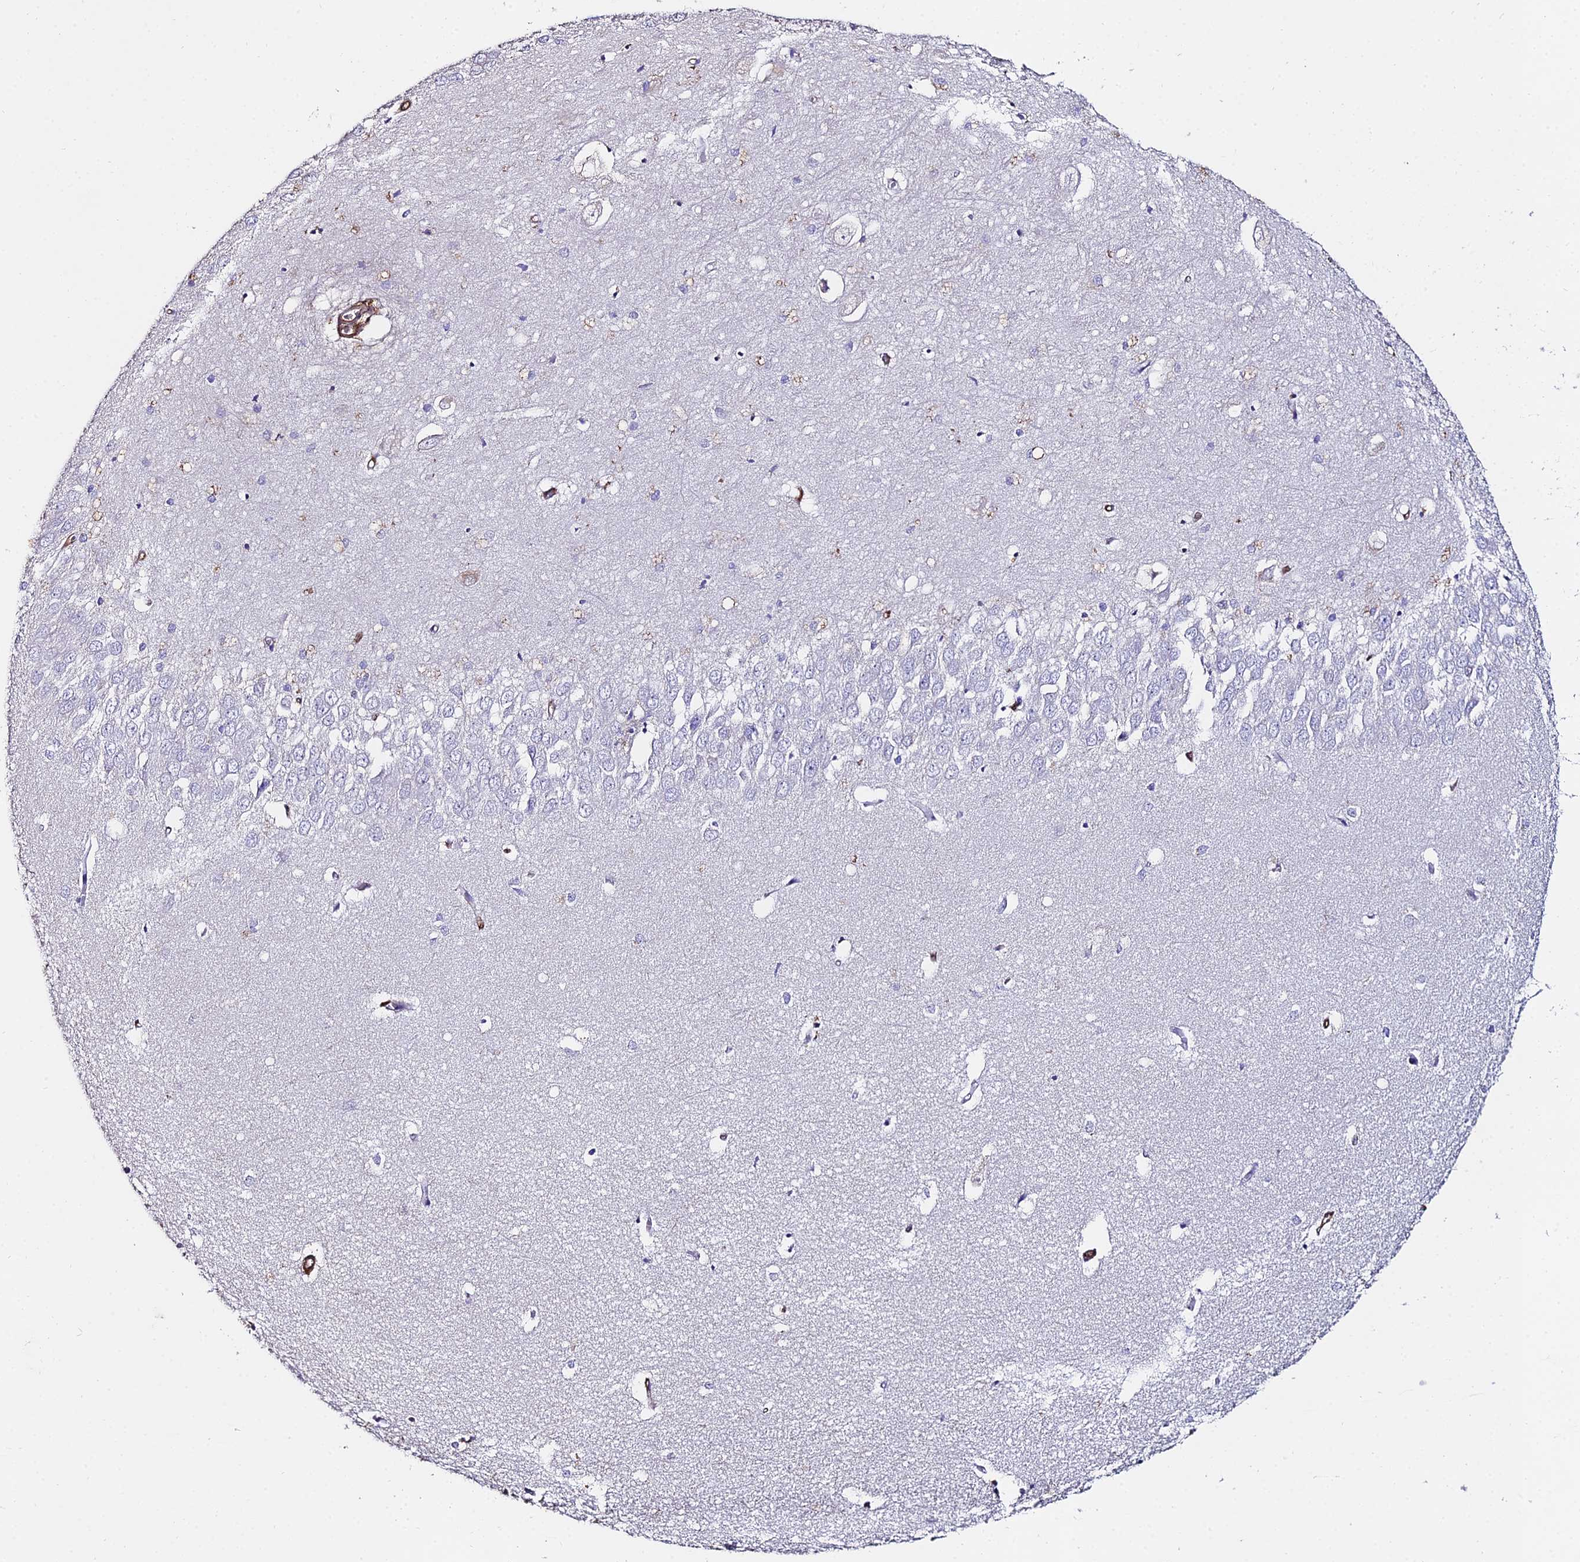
{"staining": {"intensity": "negative", "quantity": "none", "location": "none"}, "tissue": "hippocampus", "cell_type": "Glial cells", "image_type": "normal", "snomed": [{"axis": "morphology", "description": "Normal tissue, NOS"}, {"axis": "topography", "description": "Hippocampus"}], "caption": "An immunohistochemistry (IHC) image of unremarkable hippocampus is shown. There is no staining in glial cells of hippocampus.", "gene": "C6", "patient": {"sex": "female", "age": 64}}